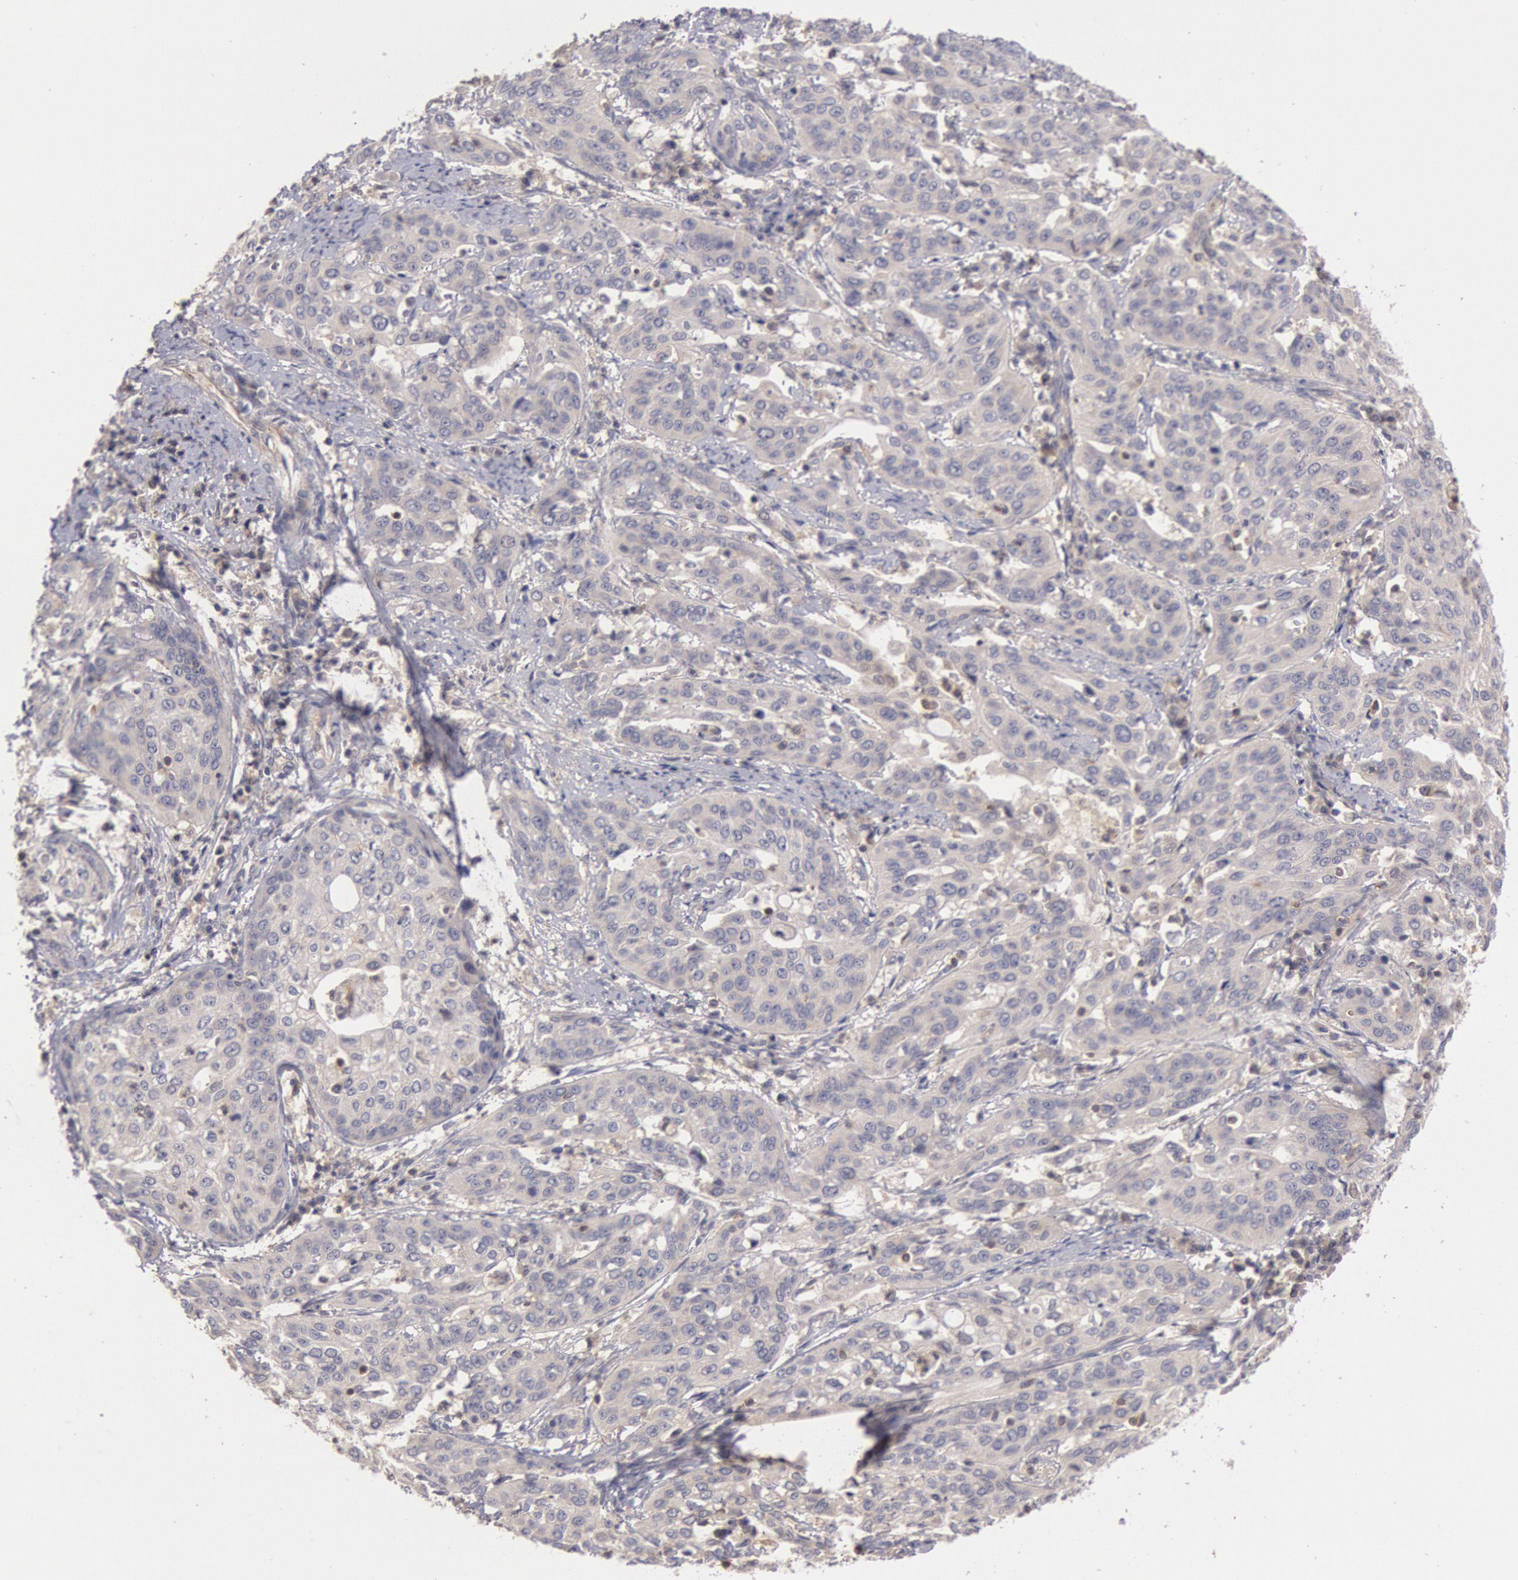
{"staining": {"intensity": "negative", "quantity": "none", "location": "none"}, "tissue": "cervical cancer", "cell_type": "Tumor cells", "image_type": "cancer", "snomed": [{"axis": "morphology", "description": "Squamous cell carcinoma, NOS"}, {"axis": "topography", "description": "Cervix"}], "caption": "Protein analysis of squamous cell carcinoma (cervical) displays no significant positivity in tumor cells.", "gene": "PIK3R1", "patient": {"sex": "female", "age": 41}}